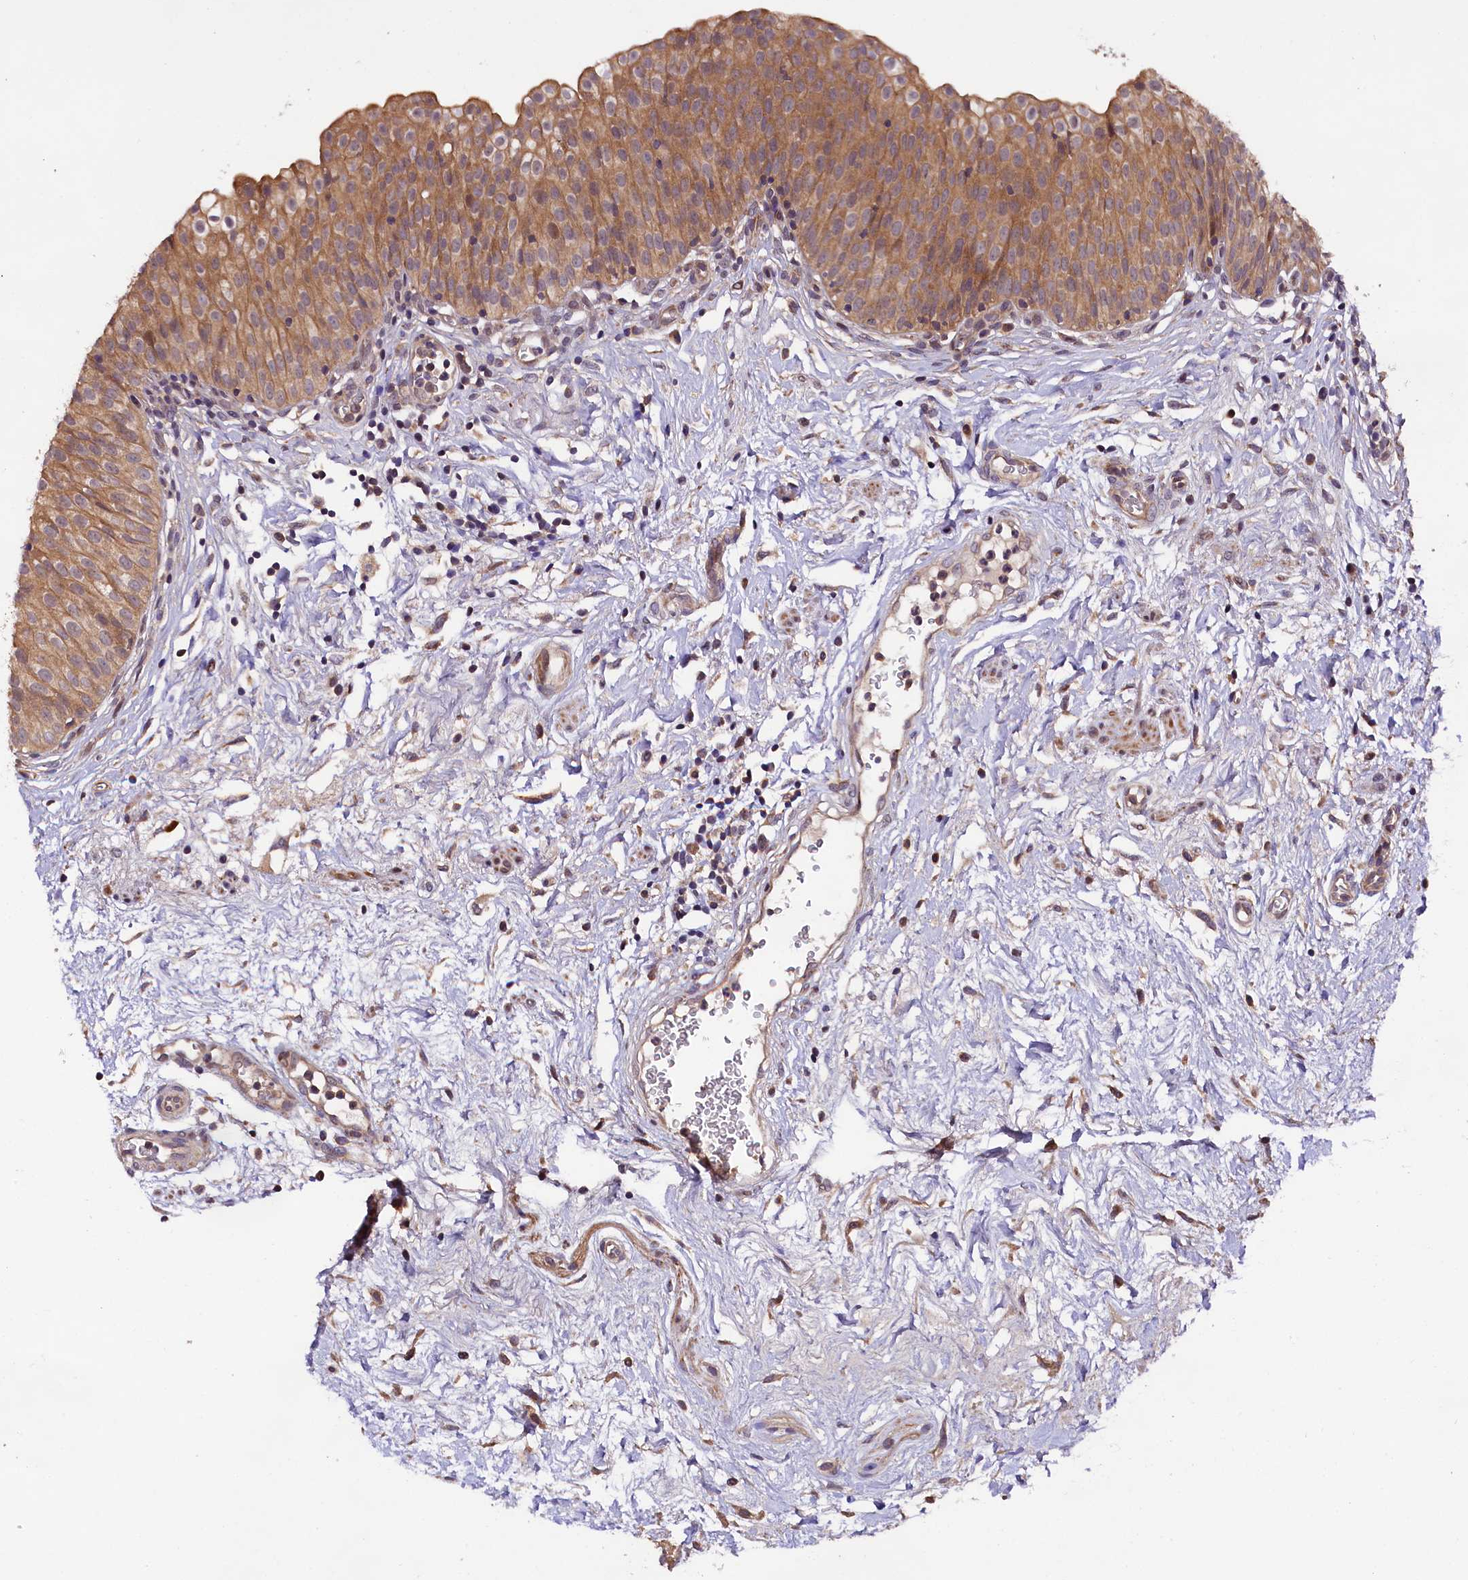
{"staining": {"intensity": "moderate", "quantity": ">75%", "location": "cytoplasmic/membranous"}, "tissue": "urinary bladder", "cell_type": "Urothelial cells", "image_type": "normal", "snomed": [{"axis": "morphology", "description": "Normal tissue, NOS"}, {"axis": "topography", "description": "Urinary bladder"}], "caption": "A brown stain highlights moderate cytoplasmic/membranous staining of a protein in urothelial cells of normal human urinary bladder. The protein of interest is shown in brown color, while the nuclei are stained blue.", "gene": "DOHH", "patient": {"sex": "male", "age": 55}}